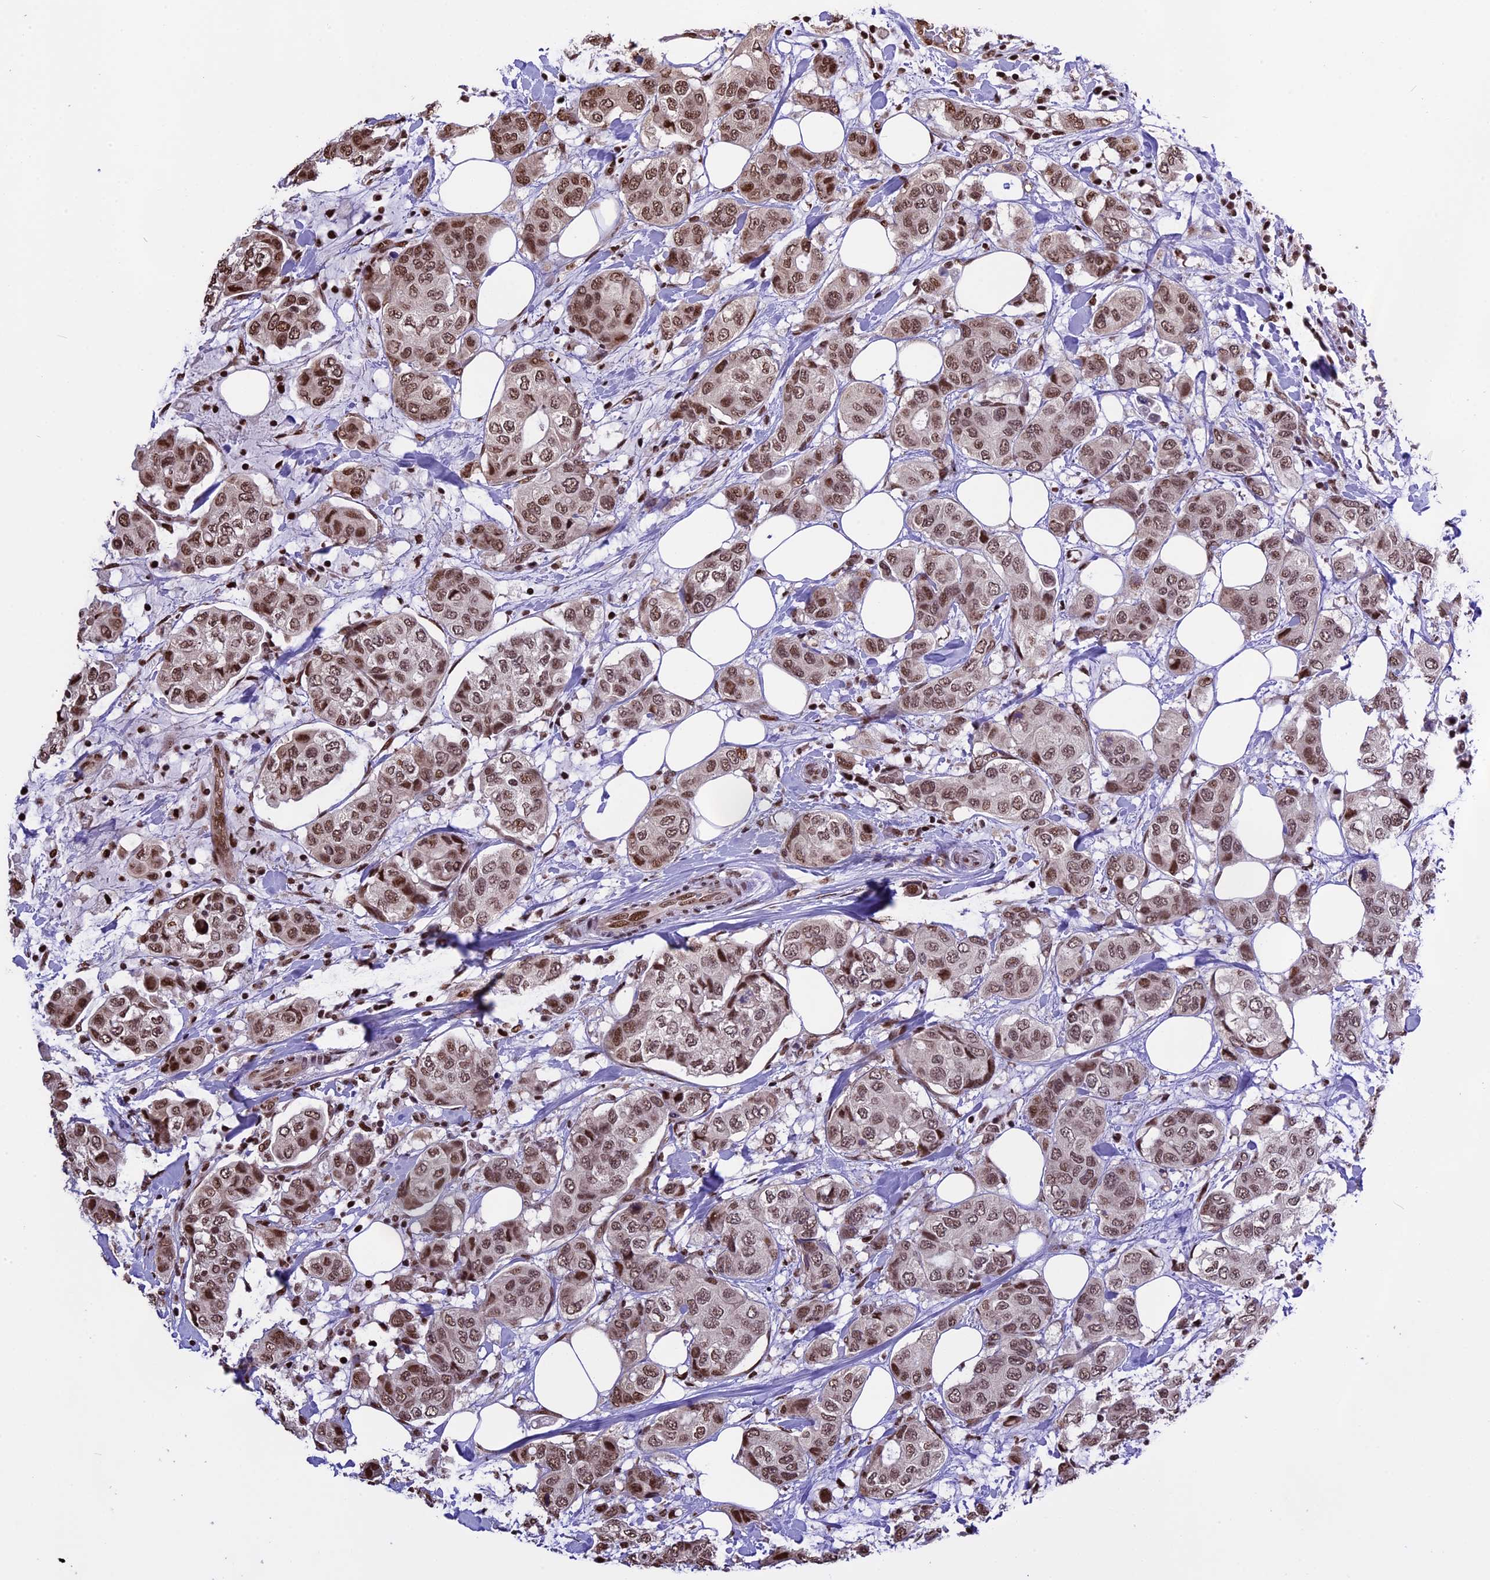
{"staining": {"intensity": "moderate", "quantity": ">75%", "location": "nuclear"}, "tissue": "breast cancer", "cell_type": "Tumor cells", "image_type": "cancer", "snomed": [{"axis": "morphology", "description": "Lobular carcinoma"}, {"axis": "topography", "description": "Breast"}], "caption": "IHC (DAB (3,3'-diaminobenzidine)) staining of human breast cancer displays moderate nuclear protein positivity in about >75% of tumor cells. (DAB (3,3'-diaminobenzidine) IHC, brown staining for protein, blue staining for nuclei).", "gene": "POLR3E", "patient": {"sex": "female", "age": 51}}